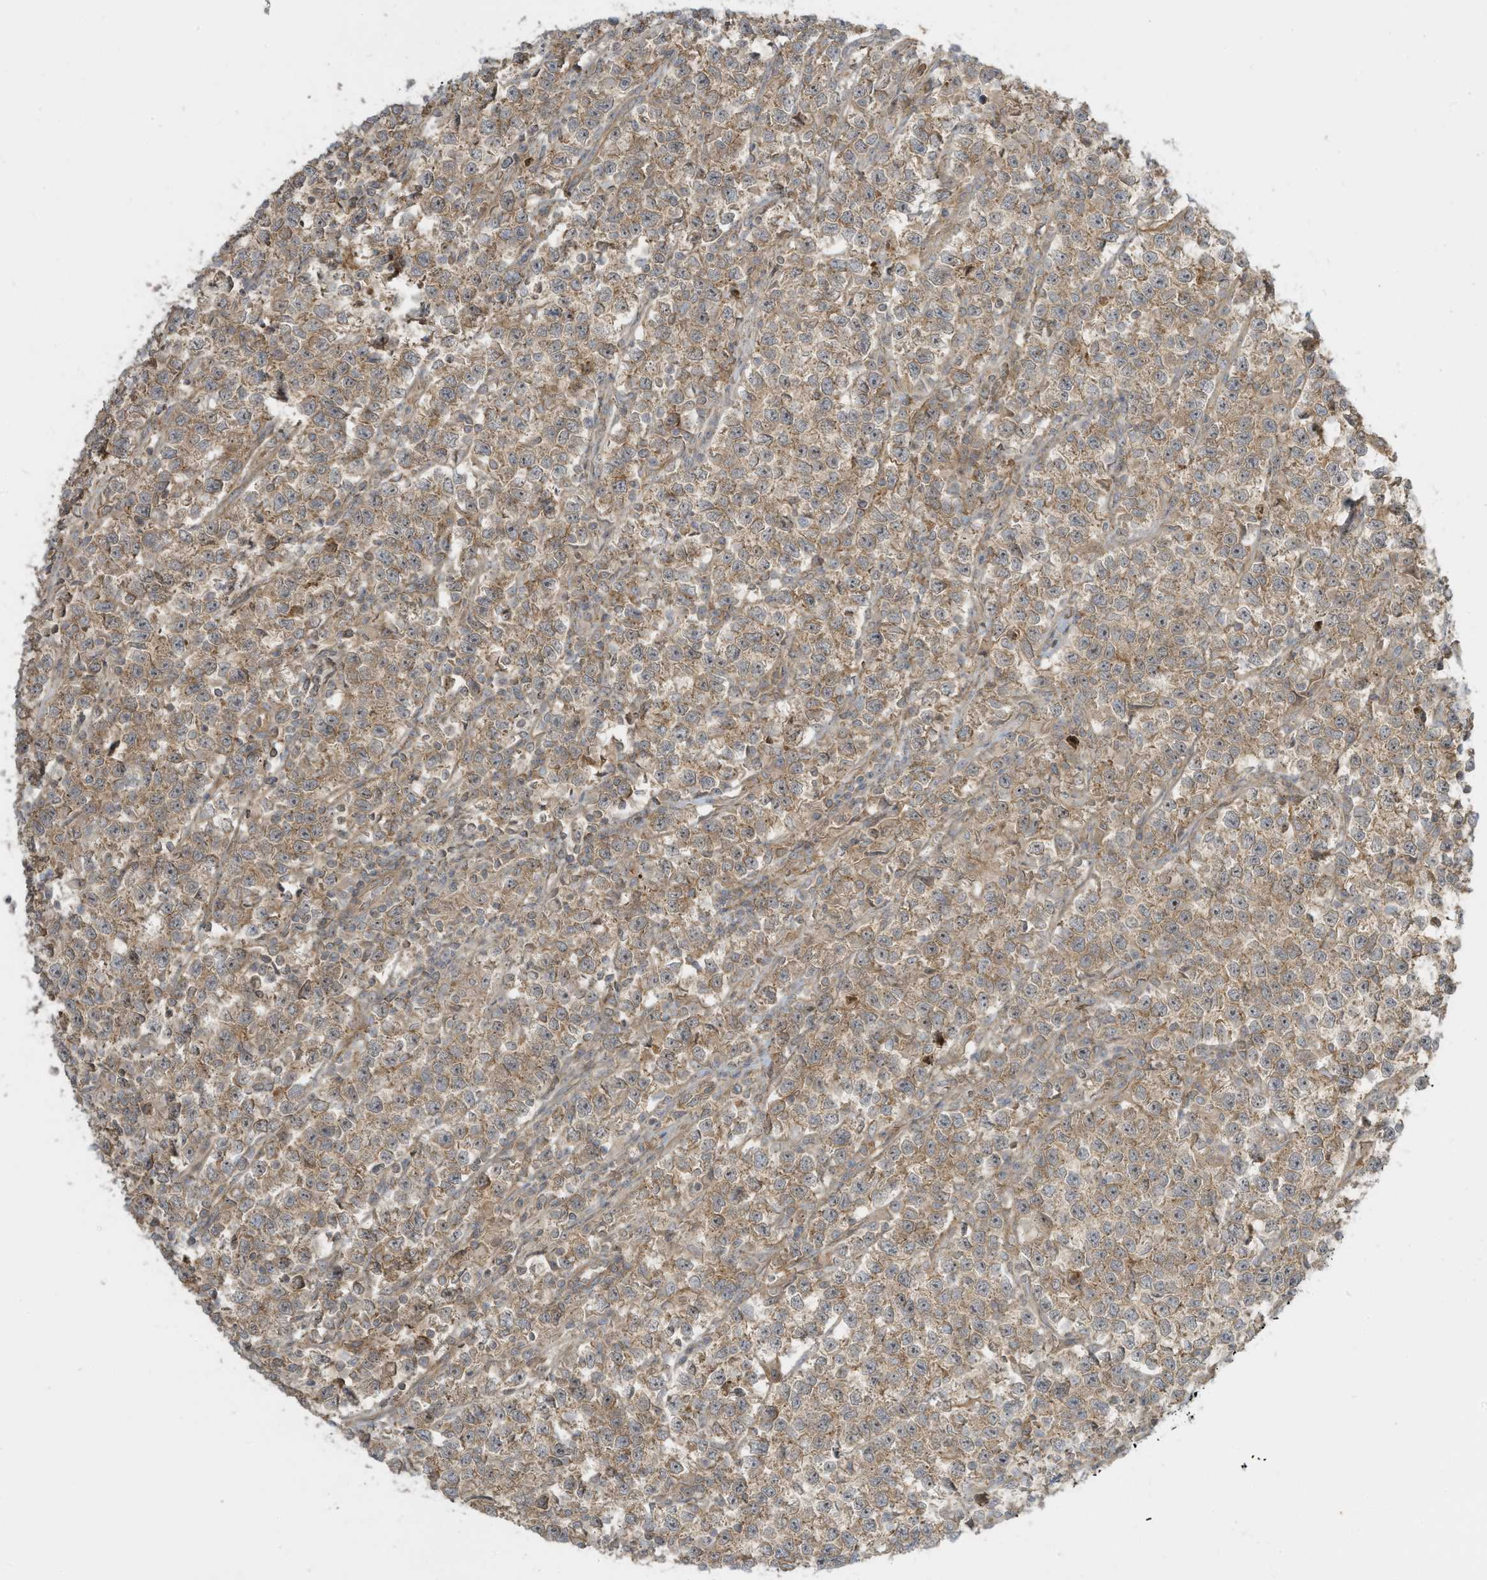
{"staining": {"intensity": "moderate", "quantity": ">75%", "location": "cytoplasmic/membranous"}, "tissue": "testis cancer", "cell_type": "Tumor cells", "image_type": "cancer", "snomed": [{"axis": "morphology", "description": "Normal tissue, NOS"}, {"axis": "morphology", "description": "Seminoma, NOS"}, {"axis": "topography", "description": "Testis"}], "caption": "IHC of seminoma (testis) displays medium levels of moderate cytoplasmic/membranous expression in approximately >75% of tumor cells.", "gene": "ENTR1", "patient": {"sex": "male", "age": 43}}